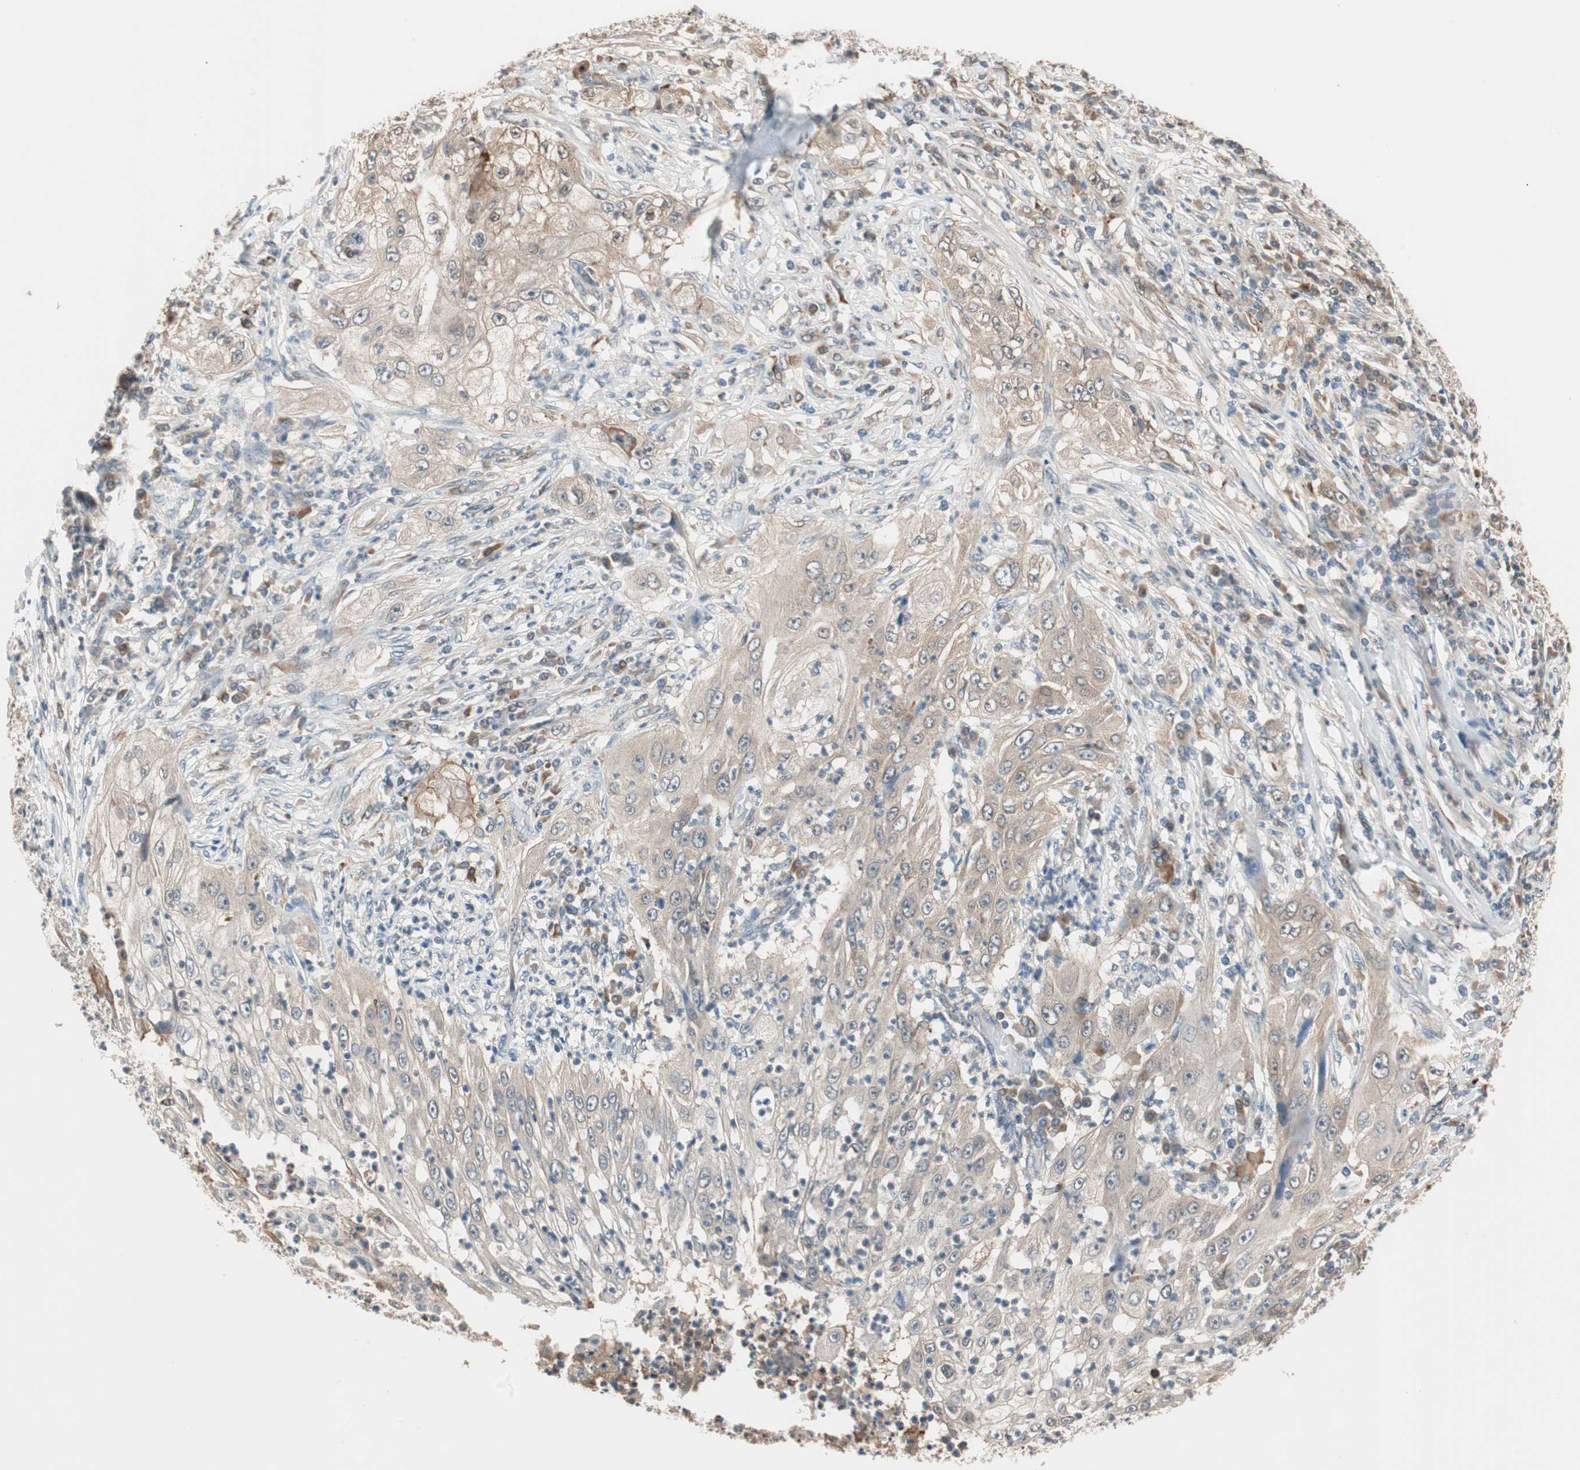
{"staining": {"intensity": "weak", "quantity": ">75%", "location": "cytoplasmic/membranous"}, "tissue": "lung cancer", "cell_type": "Tumor cells", "image_type": "cancer", "snomed": [{"axis": "morphology", "description": "Inflammation, NOS"}, {"axis": "morphology", "description": "Squamous cell carcinoma, NOS"}, {"axis": "topography", "description": "Lymph node"}, {"axis": "topography", "description": "Soft tissue"}, {"axis": "topography", "description": "Lung"}], "caption": "A micrograph of human lung cancer stained for a protein demonstrates weak cytoplasmic/membranous brown staining in tumor cells.", "gene": "PIK3R3", "patient": {"sex": "male", "age": 66}}